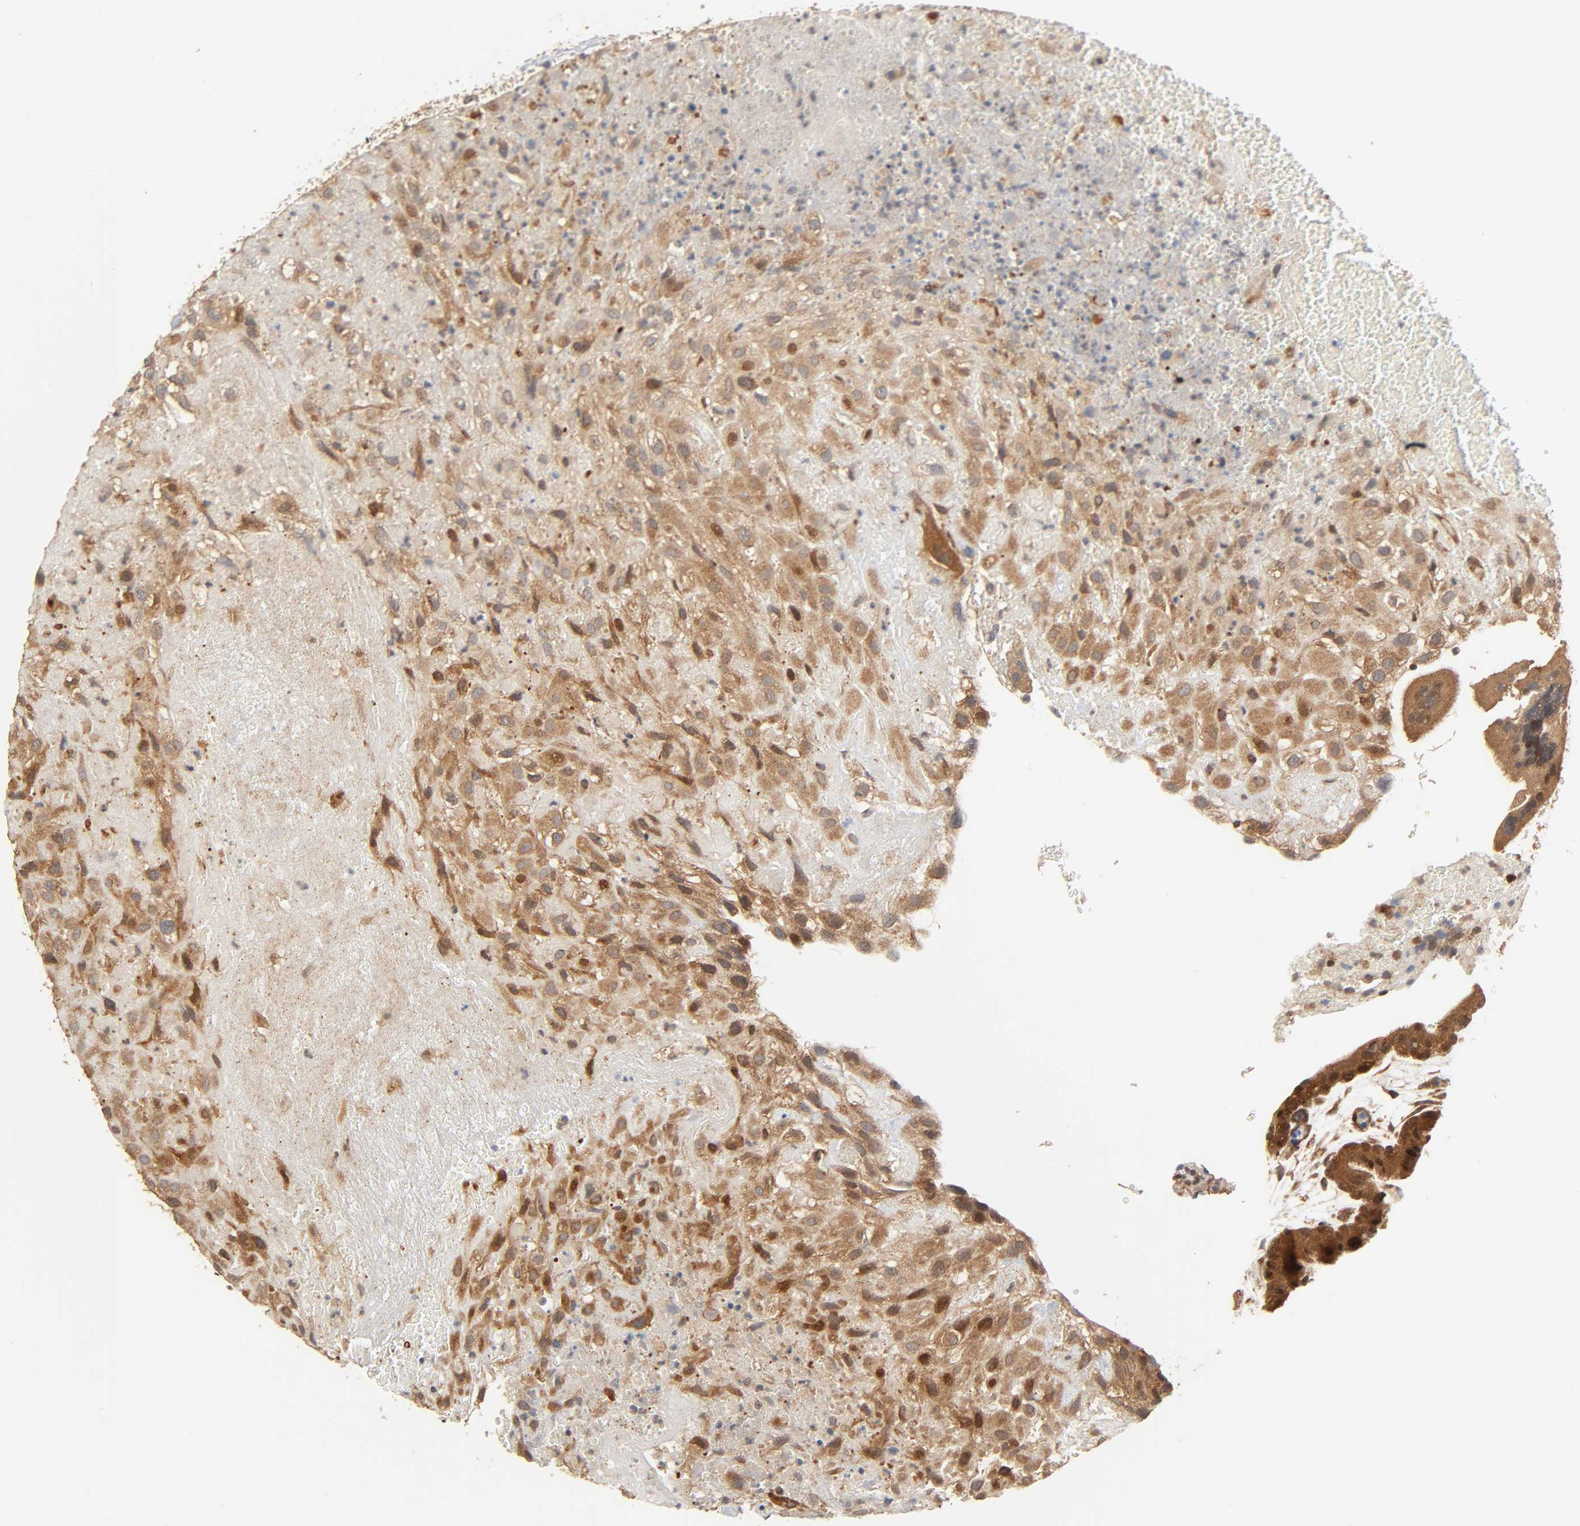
{"staining": {"intensity": "moderate", "quantity": ">75%", "location": "cytoplasmic/membranous,nuclear"}, "tissue": "placenta", "cell_type": "Decidual cells", "image_type": "normal", "snomed": [{"axis": "morphology", "description": "Normal tissue, NOS"}, {"axis": "topography", "description": "Placenta"}], "caption": "A photomicrograph of human placenta stained for a protein shows moderate cytoplasmic/membranous,nuclear brown staining in decidual cells.", "gene": "NEMF", "patient": {"sex": "female", "age": 19}}